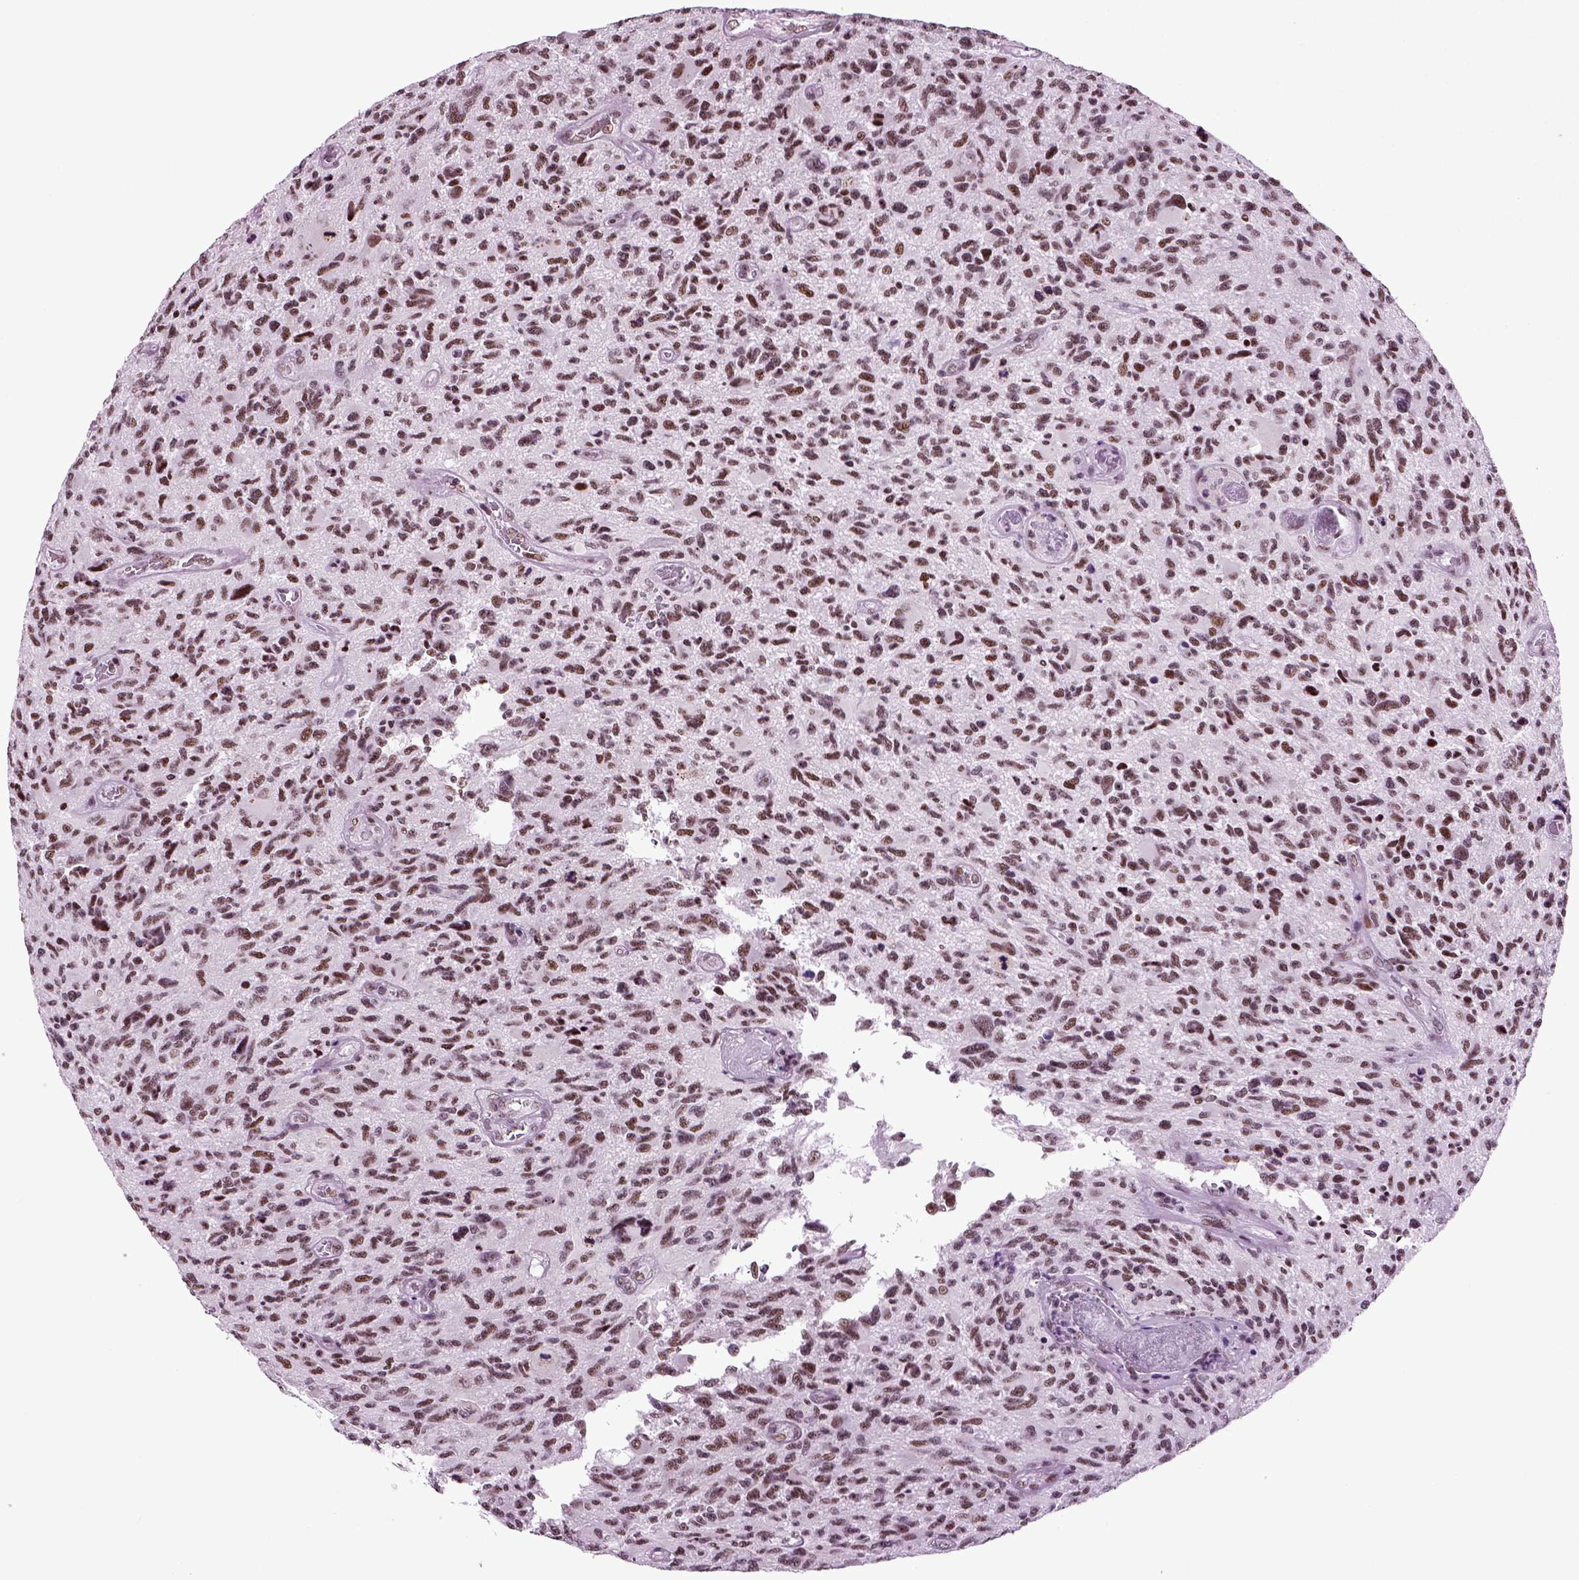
{"staining": {"intensity": "strong", "quantity": "25%-75%", "location": "nuclear"}, "tissue": "glioma", "cell_type": "Tumor cells", "image_type": "cancer", "snomed": [{"axis": "morphology", "description": "Glioma, malignant, NOS"}, {"axis": "morphology", "description": "Glioma, malignant, High grade"}, {"axis": "topography", "description": "Brain"}], "caption": "Protein expression by IHC displays strong nuclear staining in about 25%-75% of tumor cells in glioma.", "gene": "RCOR3", "patient": {"sex": "female", "age": 71}}